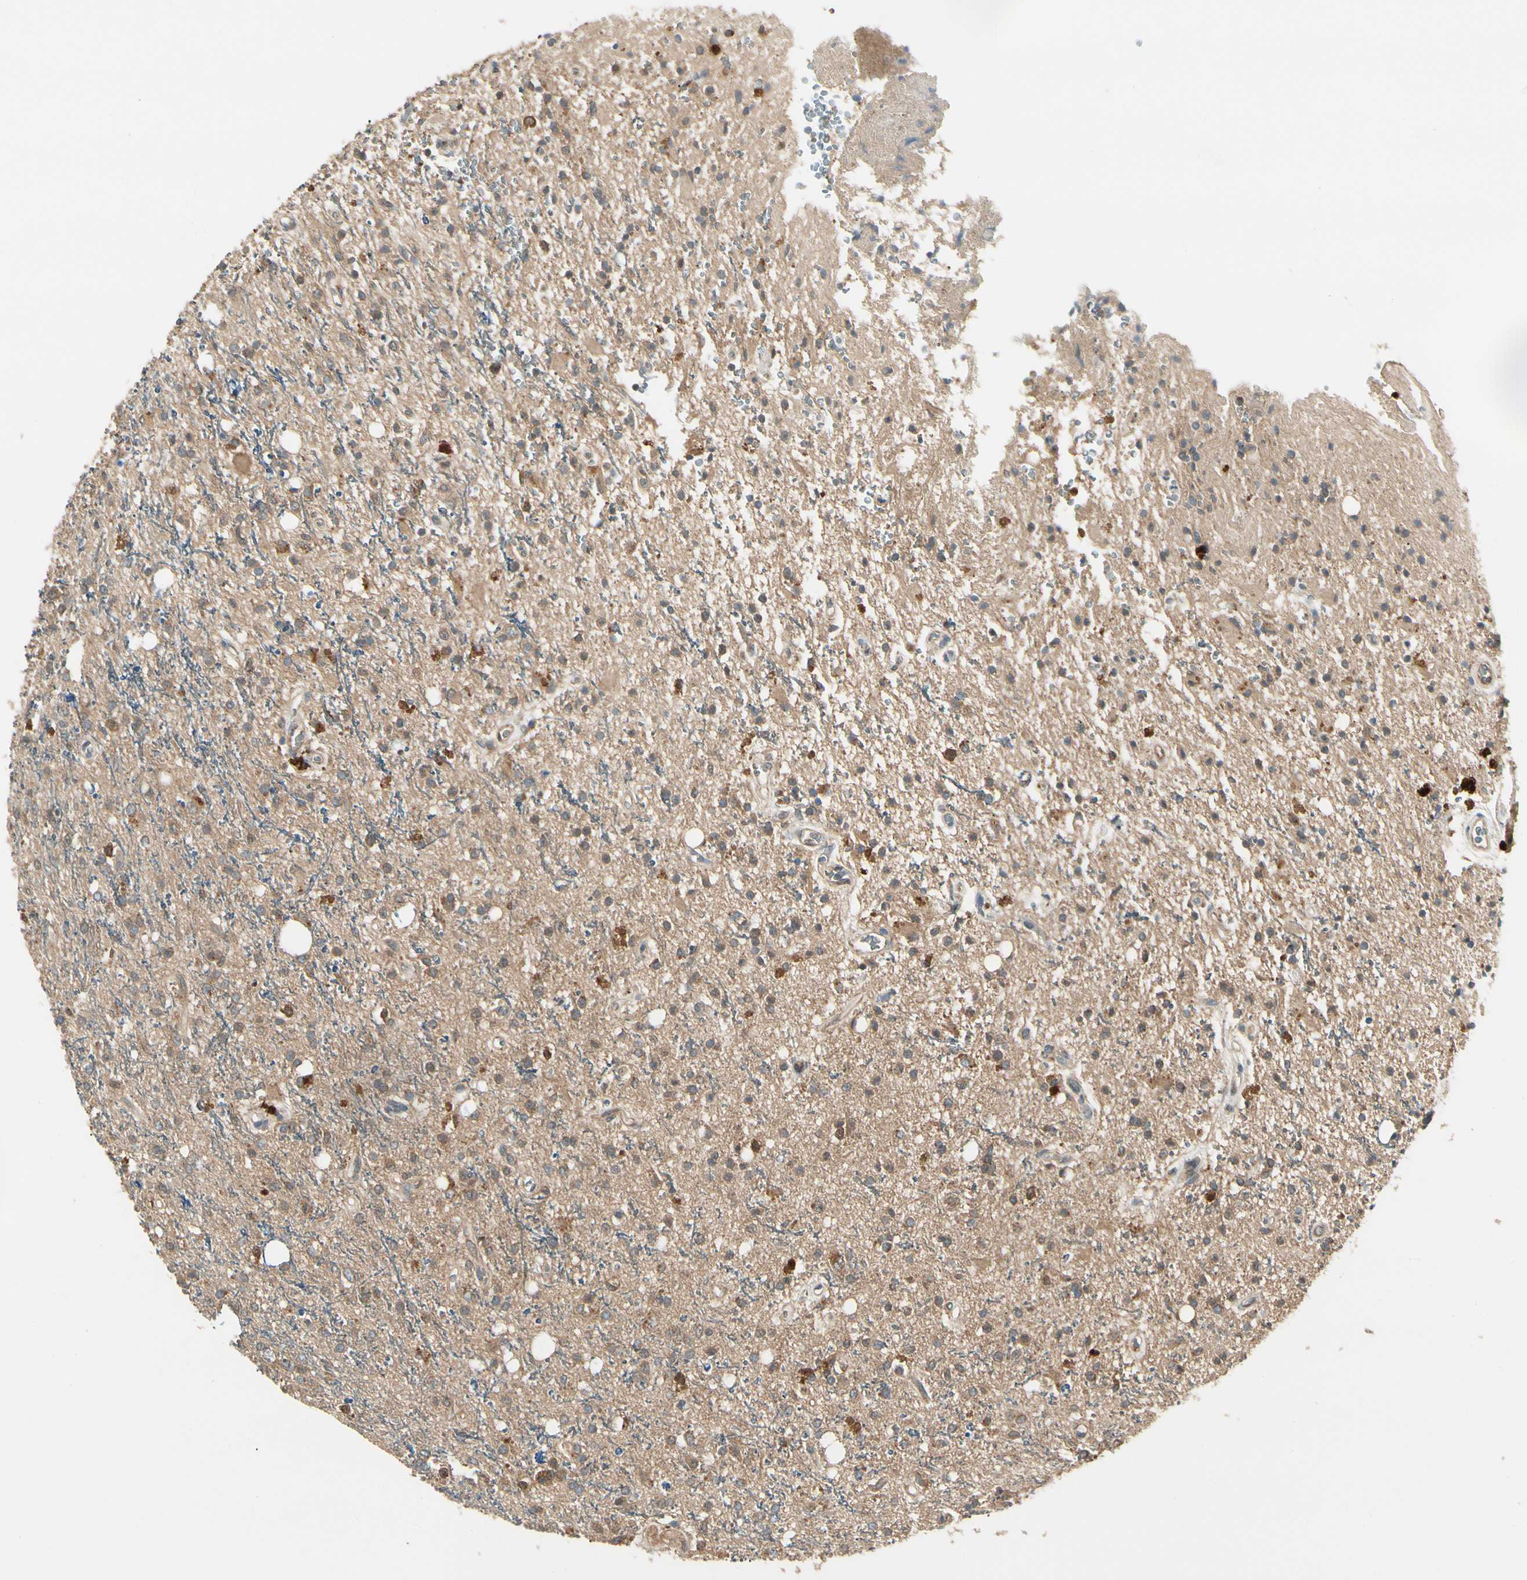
{"staining": {"intensity": "strong", "quantity": ">75%", "location": "cytoplasmic/membranous,nuclear"}, "tissue": "glioma", "cell_type": "Tumor cells", "image_type": "cancer", "snomed": [{"axis": "morphology", "description": "Glioma, malignant, High grade"}, {"axis": "topography", "description": "Brain"}], "caption": "Human glioma stained for a protein (brown) demonstrates strong cytoplasmic/membranous and nuclear positive positivity in approximately >75% of tumor cells.", "gene": "NME1-NME2", "patient": {"sex": "male", "age": 47}}